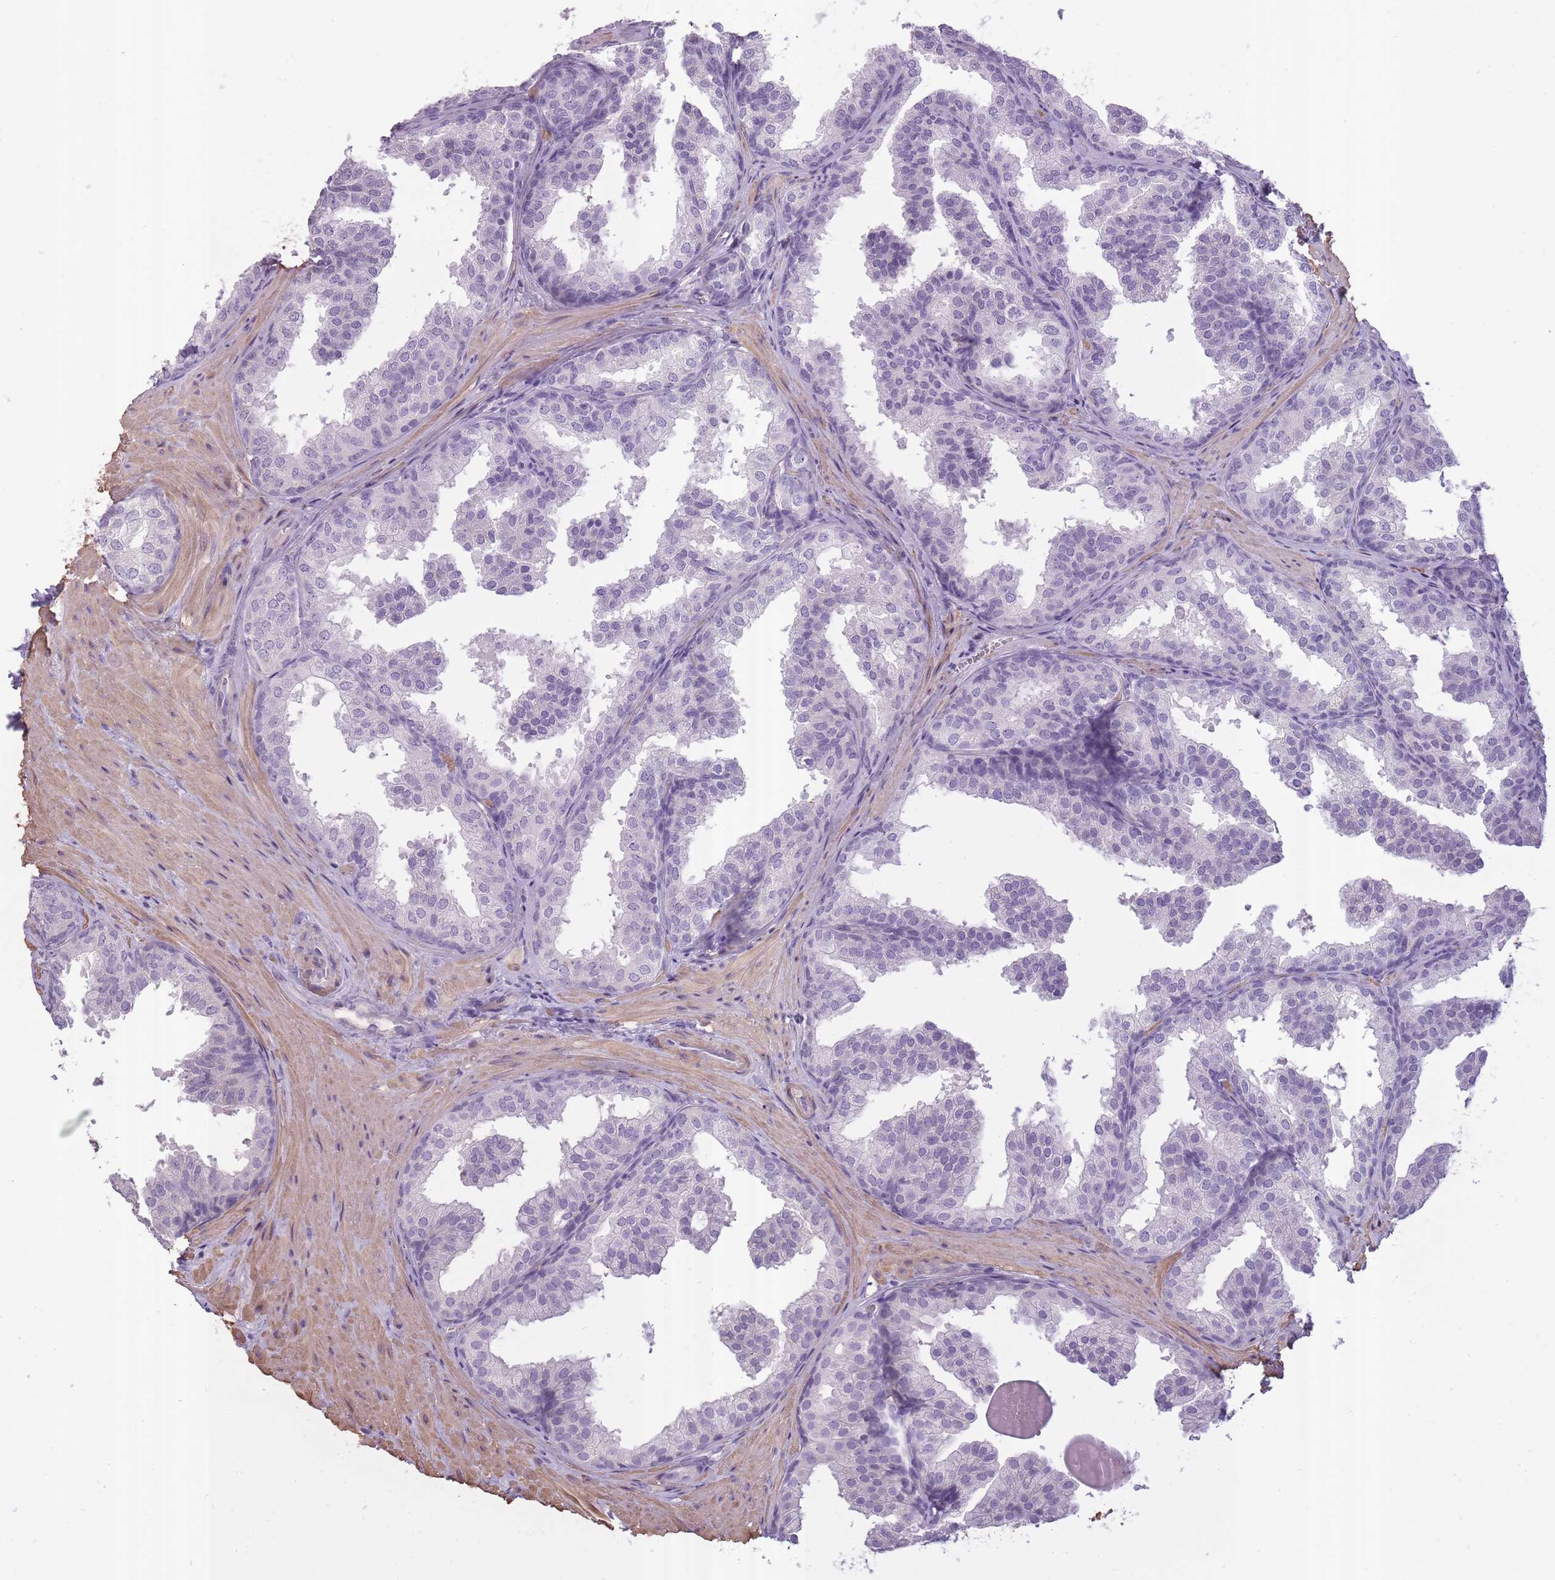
{"staining": {"intensity": "negative", "quantity": "none", "location": "none"}, "tissue": "prostate", "cell_type": "Glandular cells", "image_type": "normal", "snomed": [{"axis": "morphology", "description": "Normal tissue, NOS"}, {"axis": "topography", "description": "Prostate"}], "caption": "Immunohistochemistry of benign prostate exhibits no staining in glandular cells. Nuclei are stained in blue.", "gene": "SLC8A2", "patient": {"sex": "male", "age": 37}}